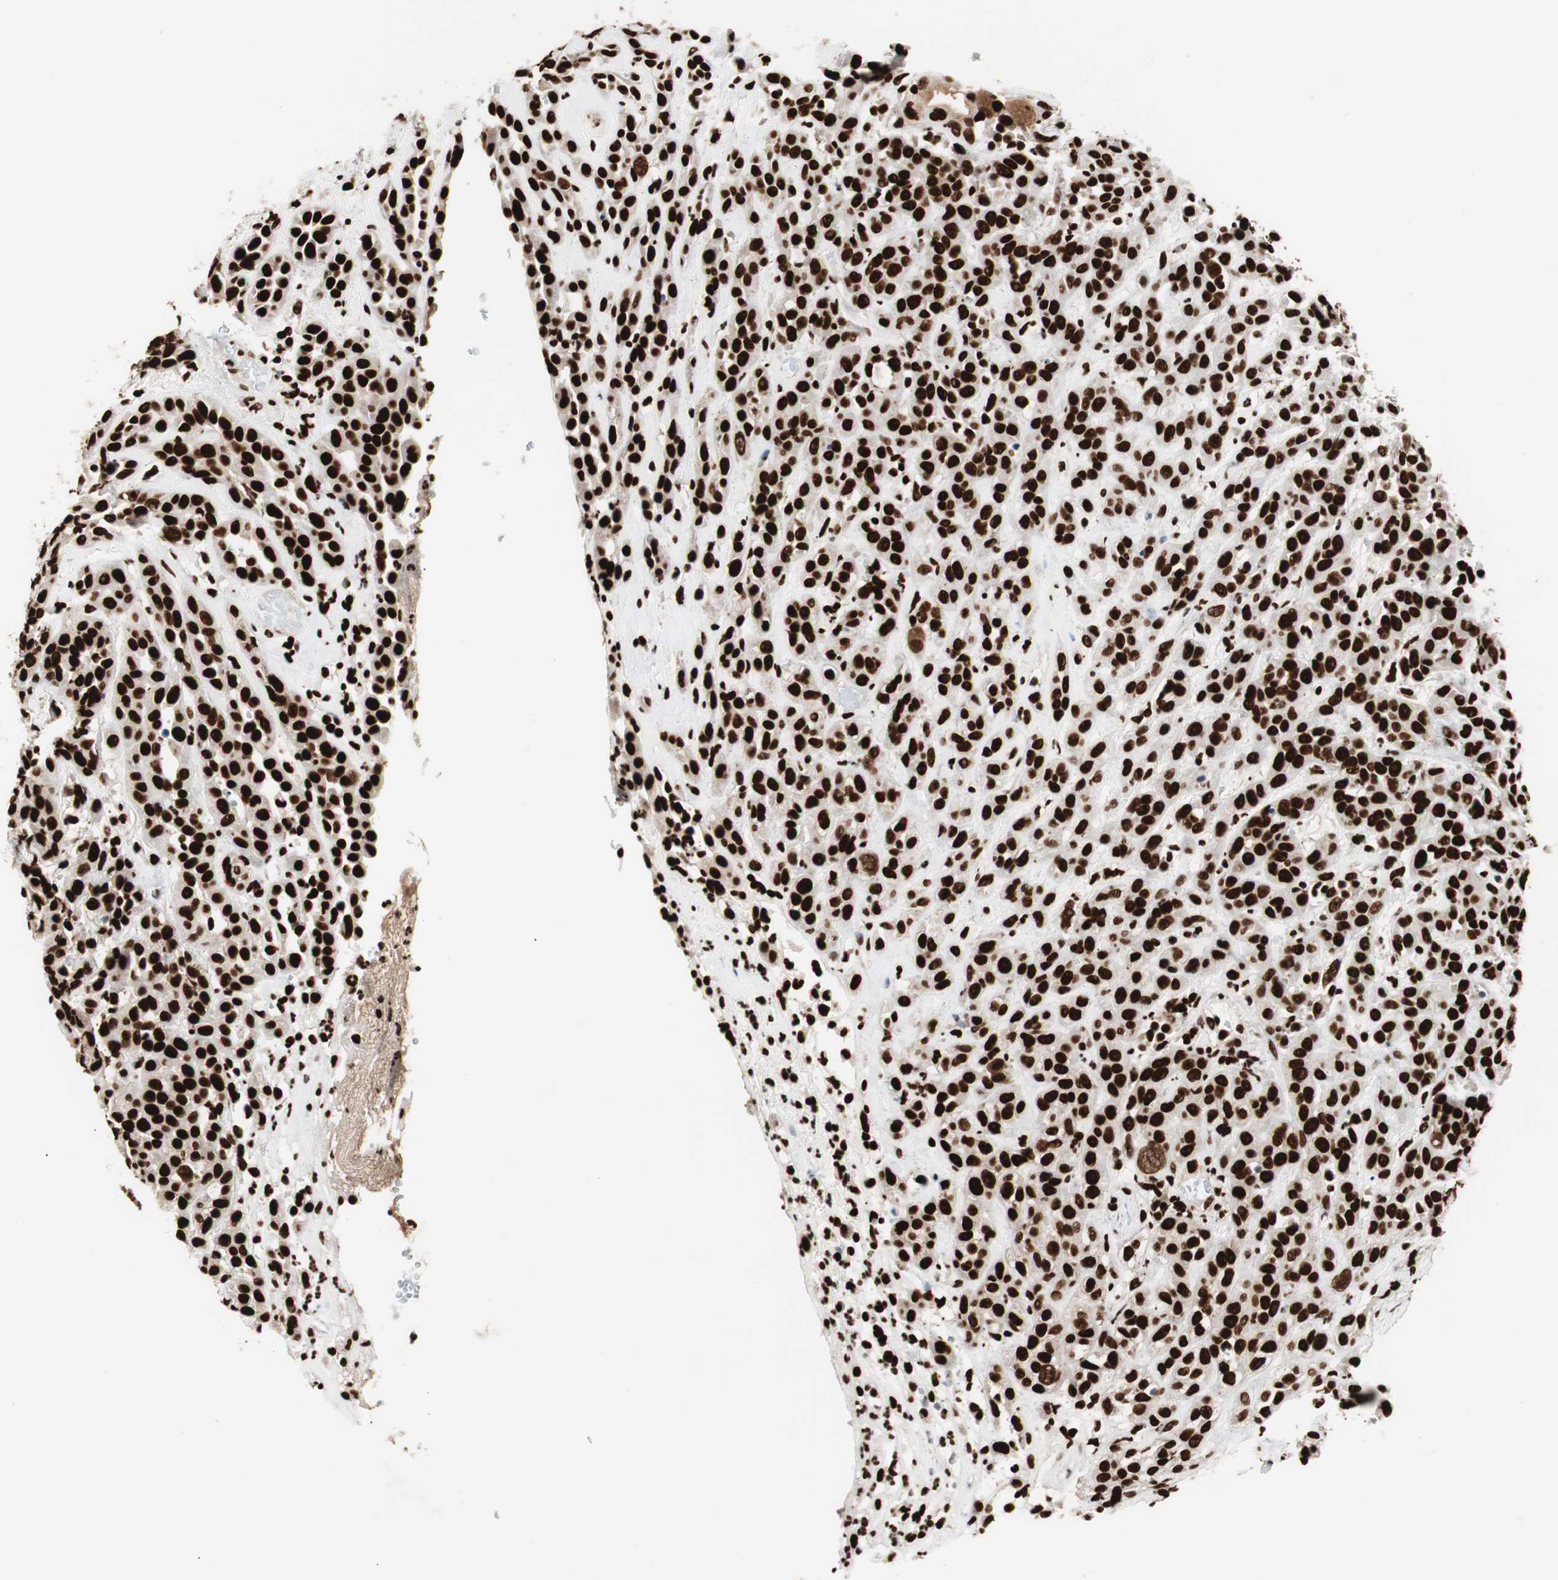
{"staining": {"intensity": "strong", "quantity": ">75%", "location": "nuclear"}, "tissue": "head and neck cancer", "cell_type": "Tumor cells", "image_type": "cancer", "snomed": [{"axis": "morphology", "description": "Squamous cell carcinoma, NOS"}, {"axis": "topography", "description": "Head-Neck"}], "caption": "A high amount of strong nuclear positivity is appreciated in about >75% of tumor cells in head and neck cancer (squamous cell carcinoma) tissue.", "gene": "MTA2", "patient": {"sex": "male", "age": 62}}